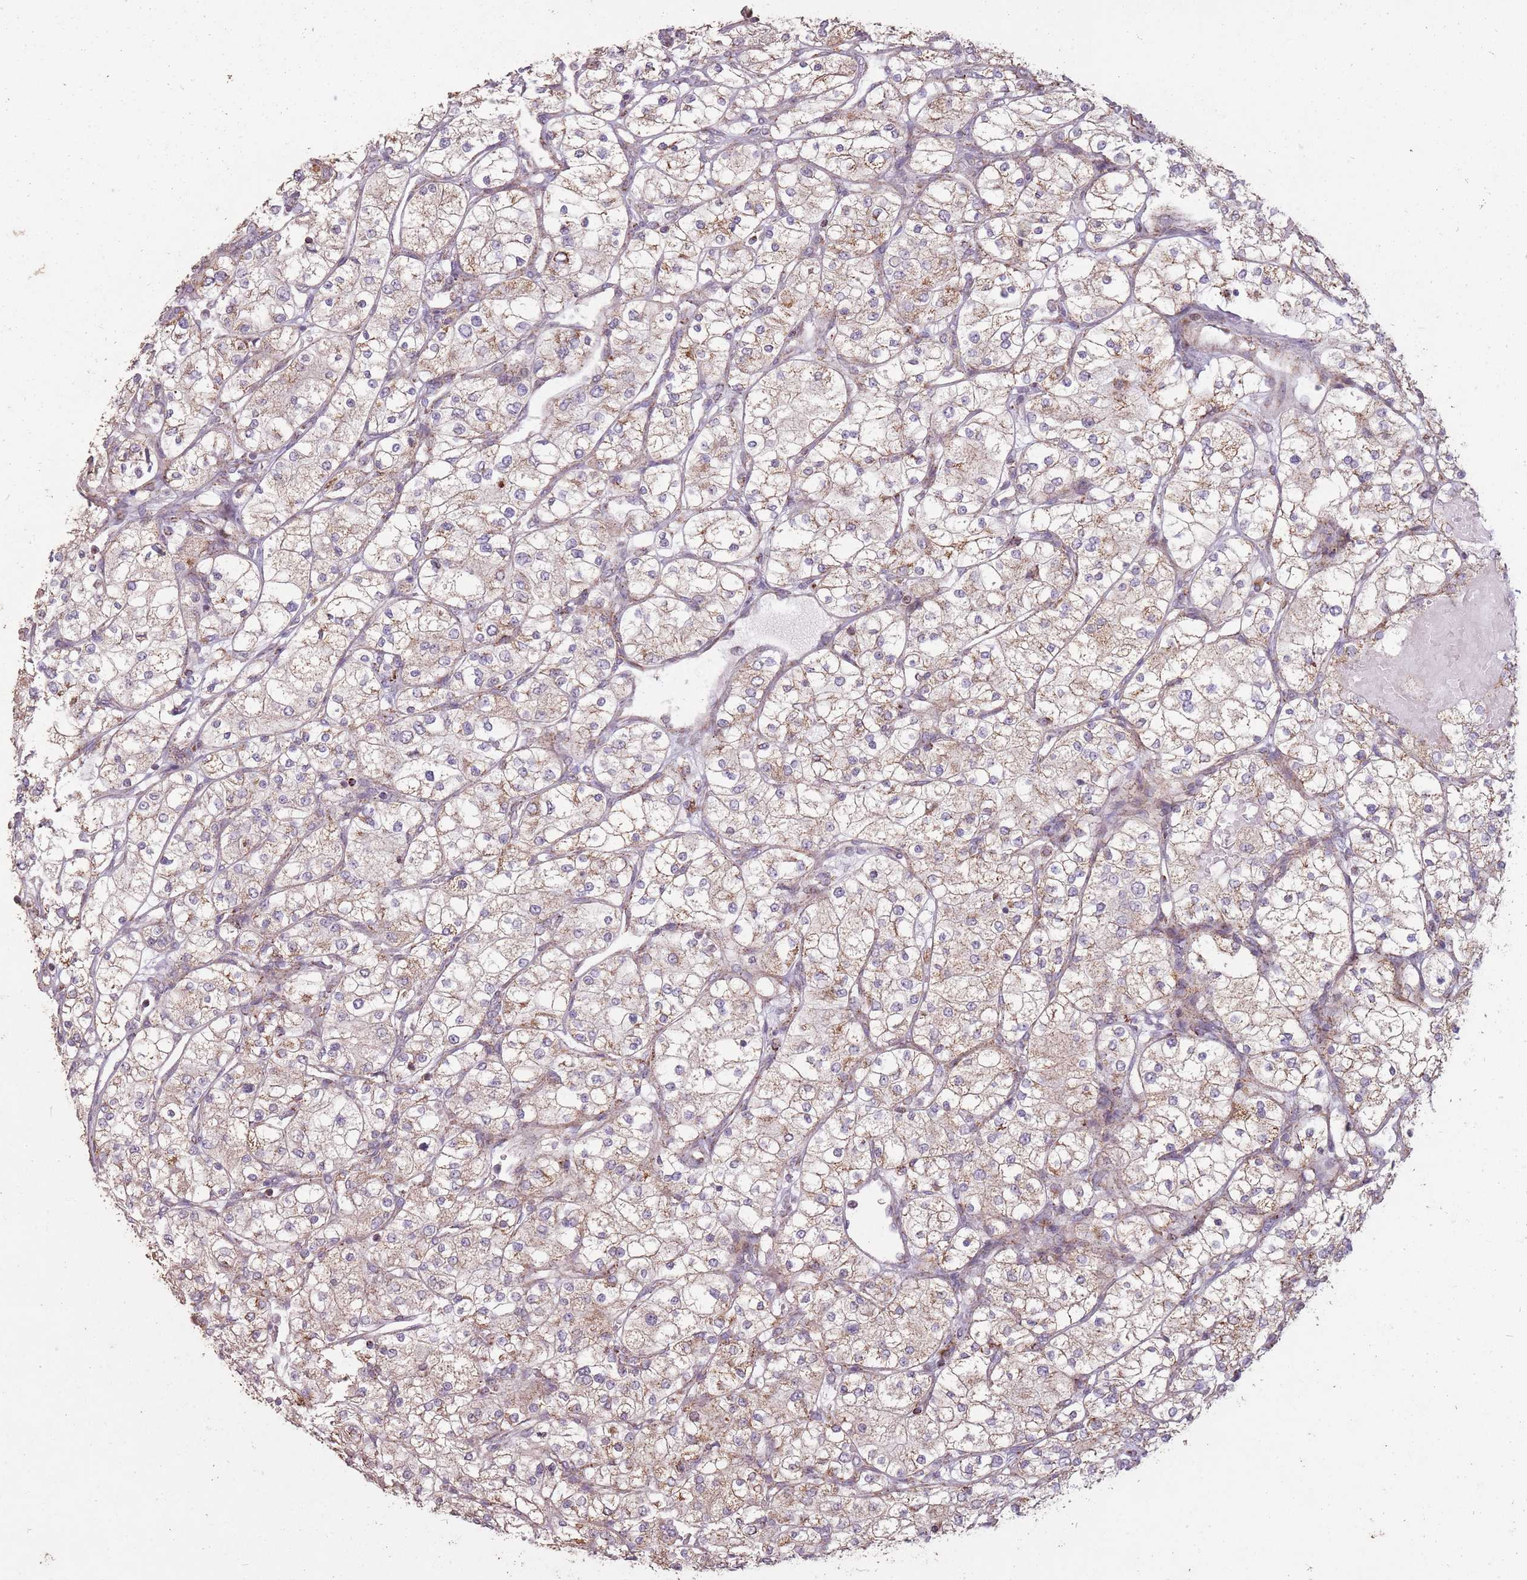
{"staining": {"intensity": "moderate", "quantity": "<25%", "location": "cytoplasmic/membranous"}, "tissue": "renal cancer", "cell_type": "Tumor cells", "image_type": "cancer", "snomed": [{"axis": "morphology", "description": "Adenocarcinoma, NOS"}, {"axis": "topography", "description": "Kidney"}], "caption": "The histopathology image displays staining of renal adenocarcinoma, revealing moderate cytoplasmic/membranous protein expression (brown color) within tumor cells.", "gene": "CNOT8", "patient": {"sex": "male", "age": 80}}